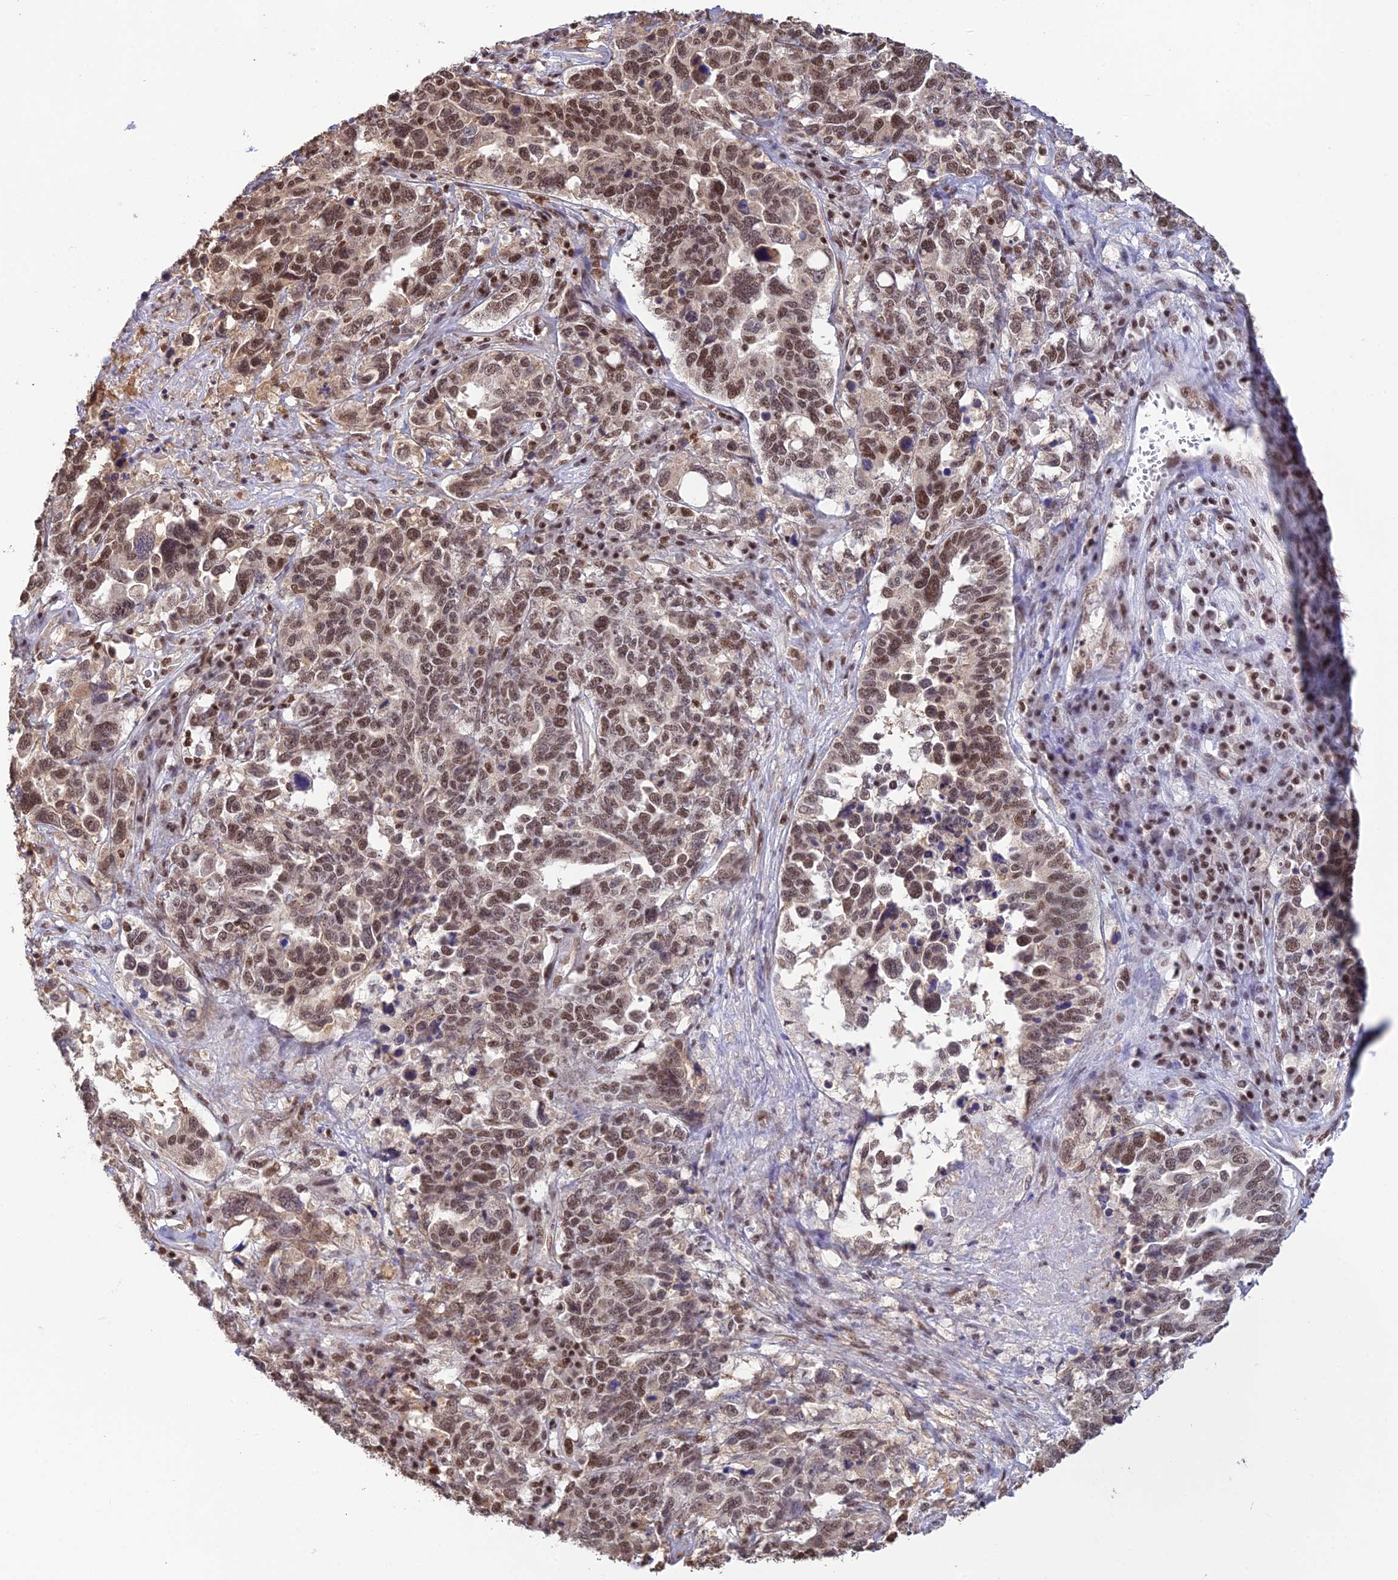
{"staining": {"intensity": "moderate", "quantity": ">75%", "location": "nuclear"}, "tissue": "ovarian cancer", "cell_type": "Tumor cells", "image_type": "cancer", "snomed": [{"axis": "morphology", "description": "Carcinoma, endometroid"}, {"axis": "topography", "description": "Ovary"}], "caption": "Immunohistochemical staining of human ovarian cancer (endometroid carcinoma) reveals moderate nuclear protein expression in approximately >75% of tumor cells.", "gene": "THAP11", "patient": {"sex": "female", "age": 62}}